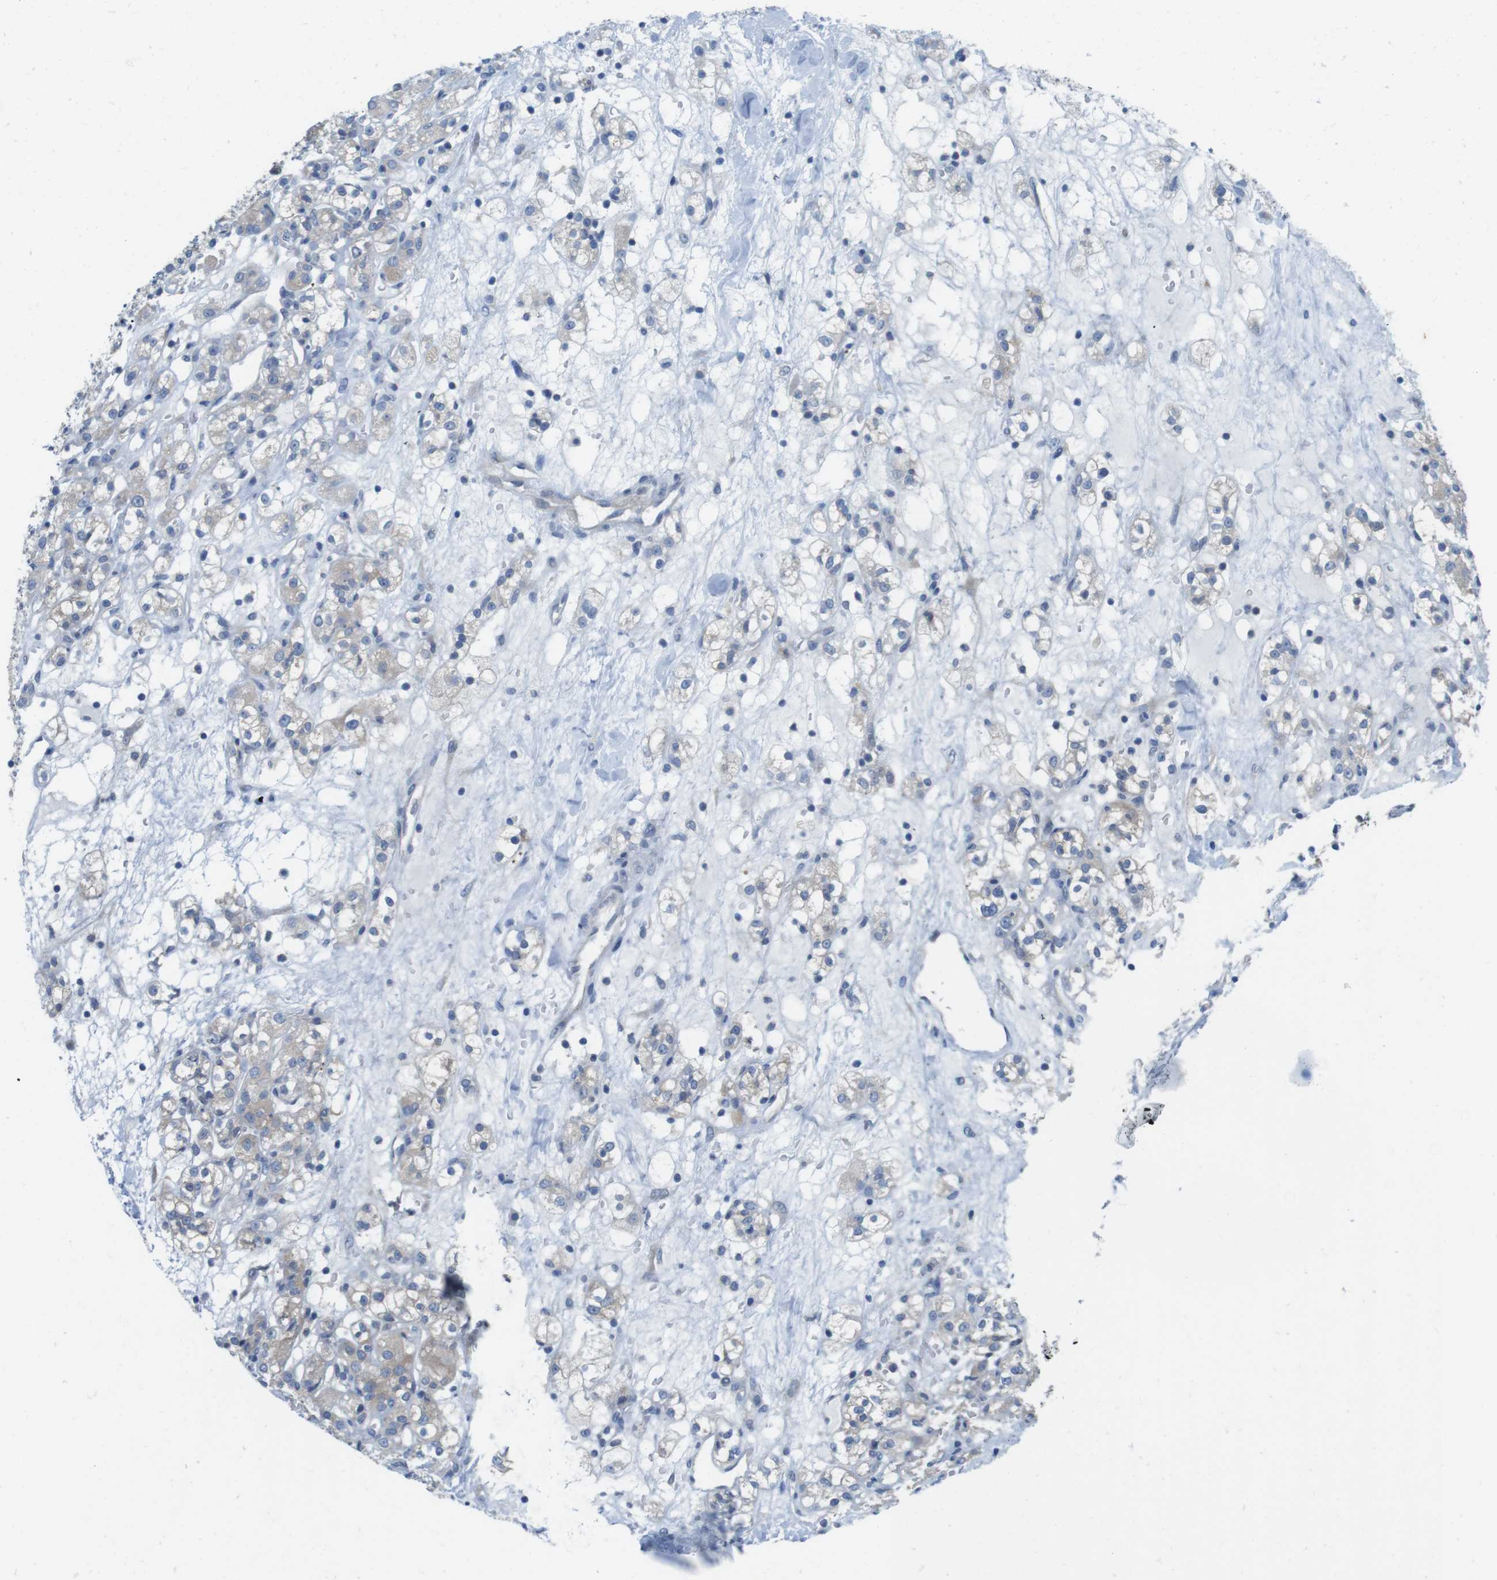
{"staining": {"intensity": "weak", "quantity": ">75%", "location": "cytoplasmic/membranous"}, "tissue": "renal cancer", "cell_type": "Tumor cells", "image_type": "cancer", "snomed": [{"axis": "morphology", "description": "Normal tissue, NOS"}, {"axis": "morphology", "description": "Adenocarcinoma, NOS"}, {"axis": "topography", "description": "Kidney"}], "caption": "Approximately >75% of tumor cells in human renal cancer reveal weak cytoplasmic/membranous protein staining as visualized by brown immunohistochemical staining.", "gene": "CASP2", "patient": {"sex": "male", "age": 61}}